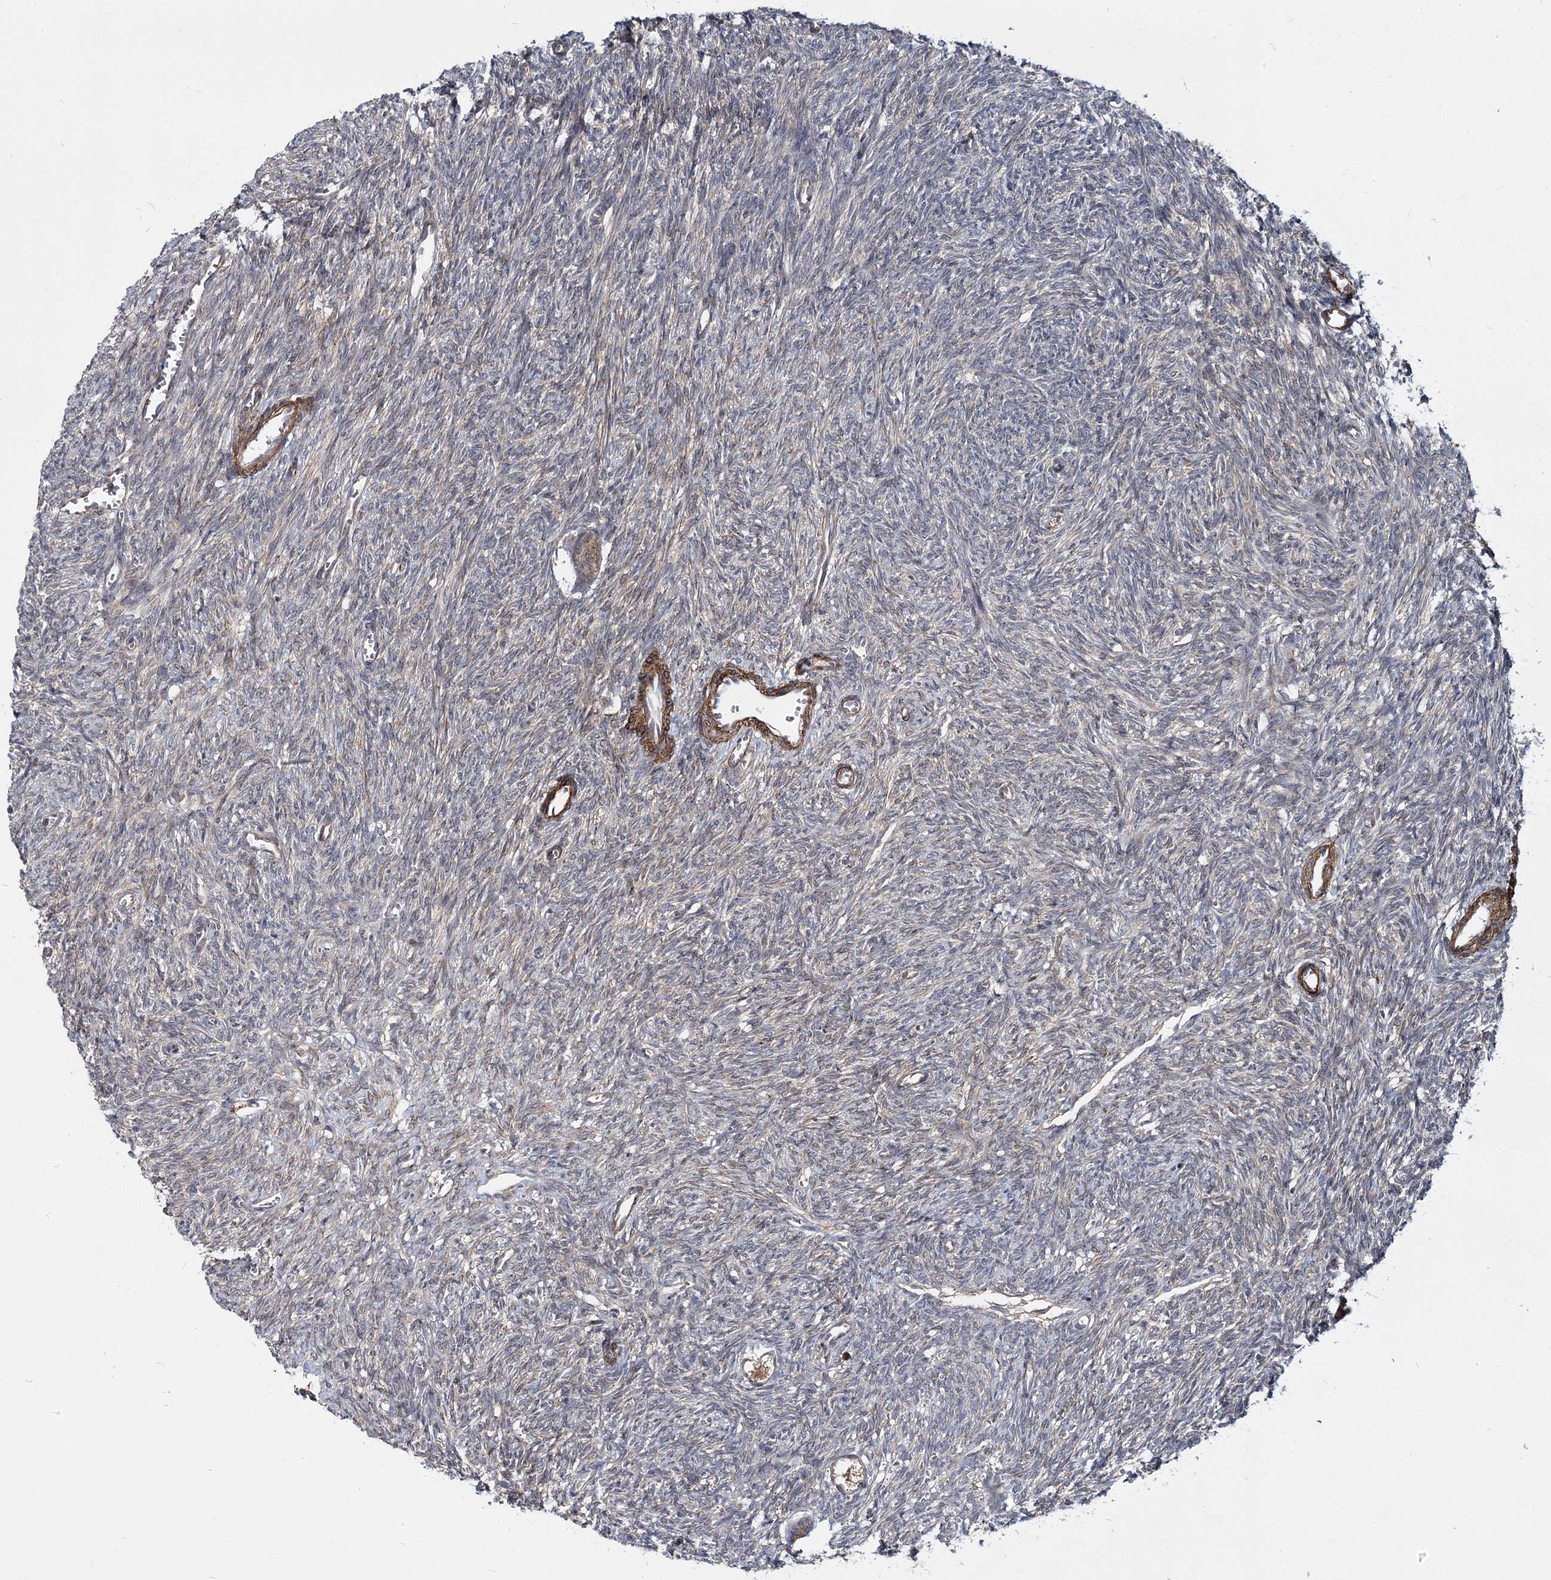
{"staining": {"intensity": "moderate", "quantity": "<25%", "location": "cytoplasmic/membranous"}, "tissue": "ovary", "cell_type": "Ovarian stroma cells", "image_type": "normal", "snomed": [{"axis": "morphology", "description": "Normal tissue, NOS"}, {"axis": "topography", "description": "Ovary"}], "caption": "Ovary stained for a protein (brown) displays moderate cytoplasmic/membranous positive staining in about <25% of ovarian stroma cells.", "gene": "NBAS", "patient": {"sex": "female", "age": 27}}